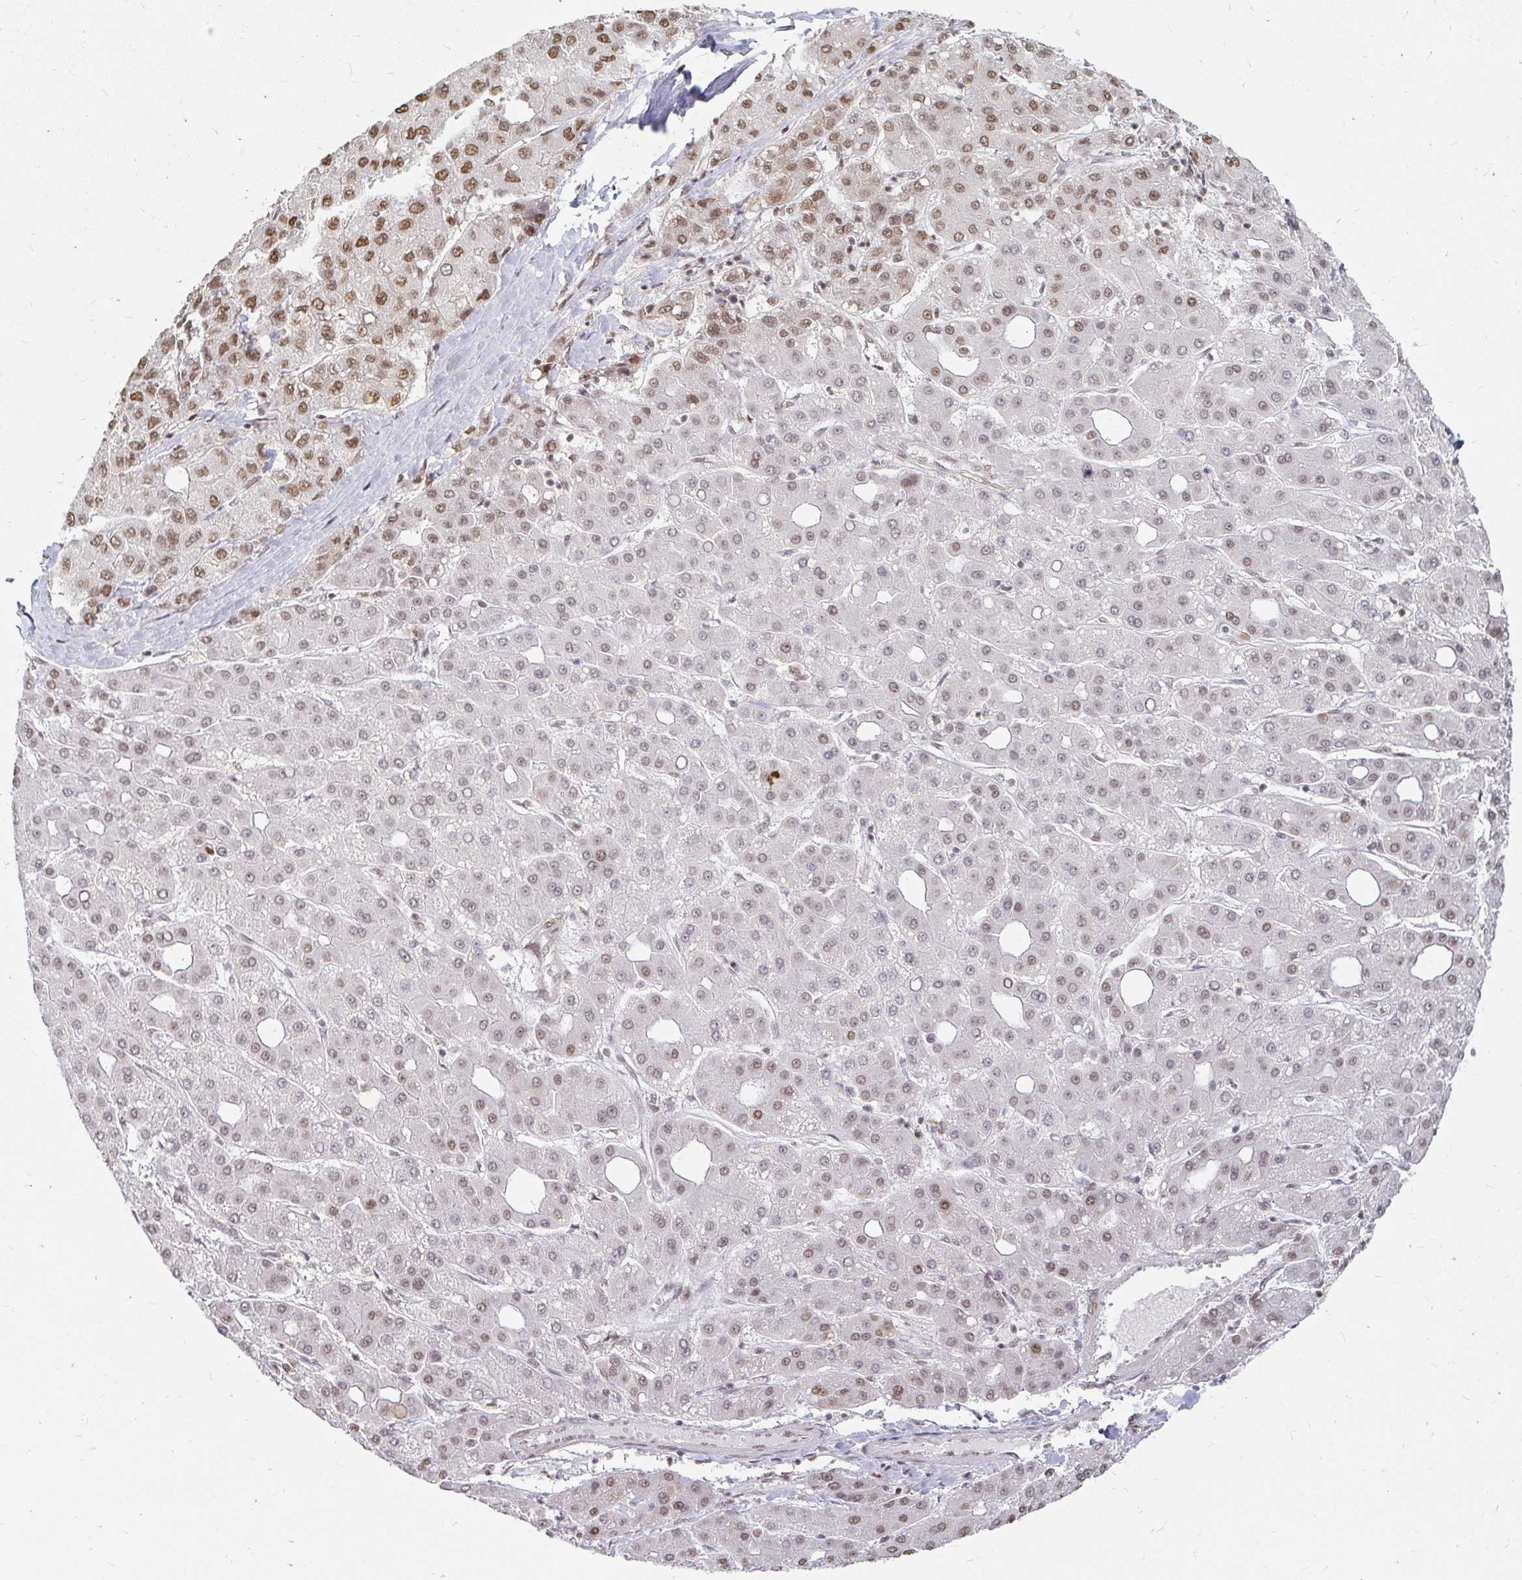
{"staining": {"intensity": "moderate", "quantity": "25%-75%", "location": "nuclear"}, "tissue": "liver cancer", "cell_type": "Tumor cells", "image_type": "cancer", "snomed": [{"axis": "morphology", "description": "Carcinoma, Hepatocellular, NOS"}, {"axis": "topography", "description": "Liver"}], "caption": "Immunohistochemistry micrograph of neoplastic tissue: liver cancer (hepatocellular carcinoma) stained using immunohistochemistry (IHC) displays medium levels of moderate protein expression localized specifically in the nuclear of tumor cells, appearing as a nuclear brown color.", "gene": "HNRNPU", "patient": {"sex": "male", "age": 65}}